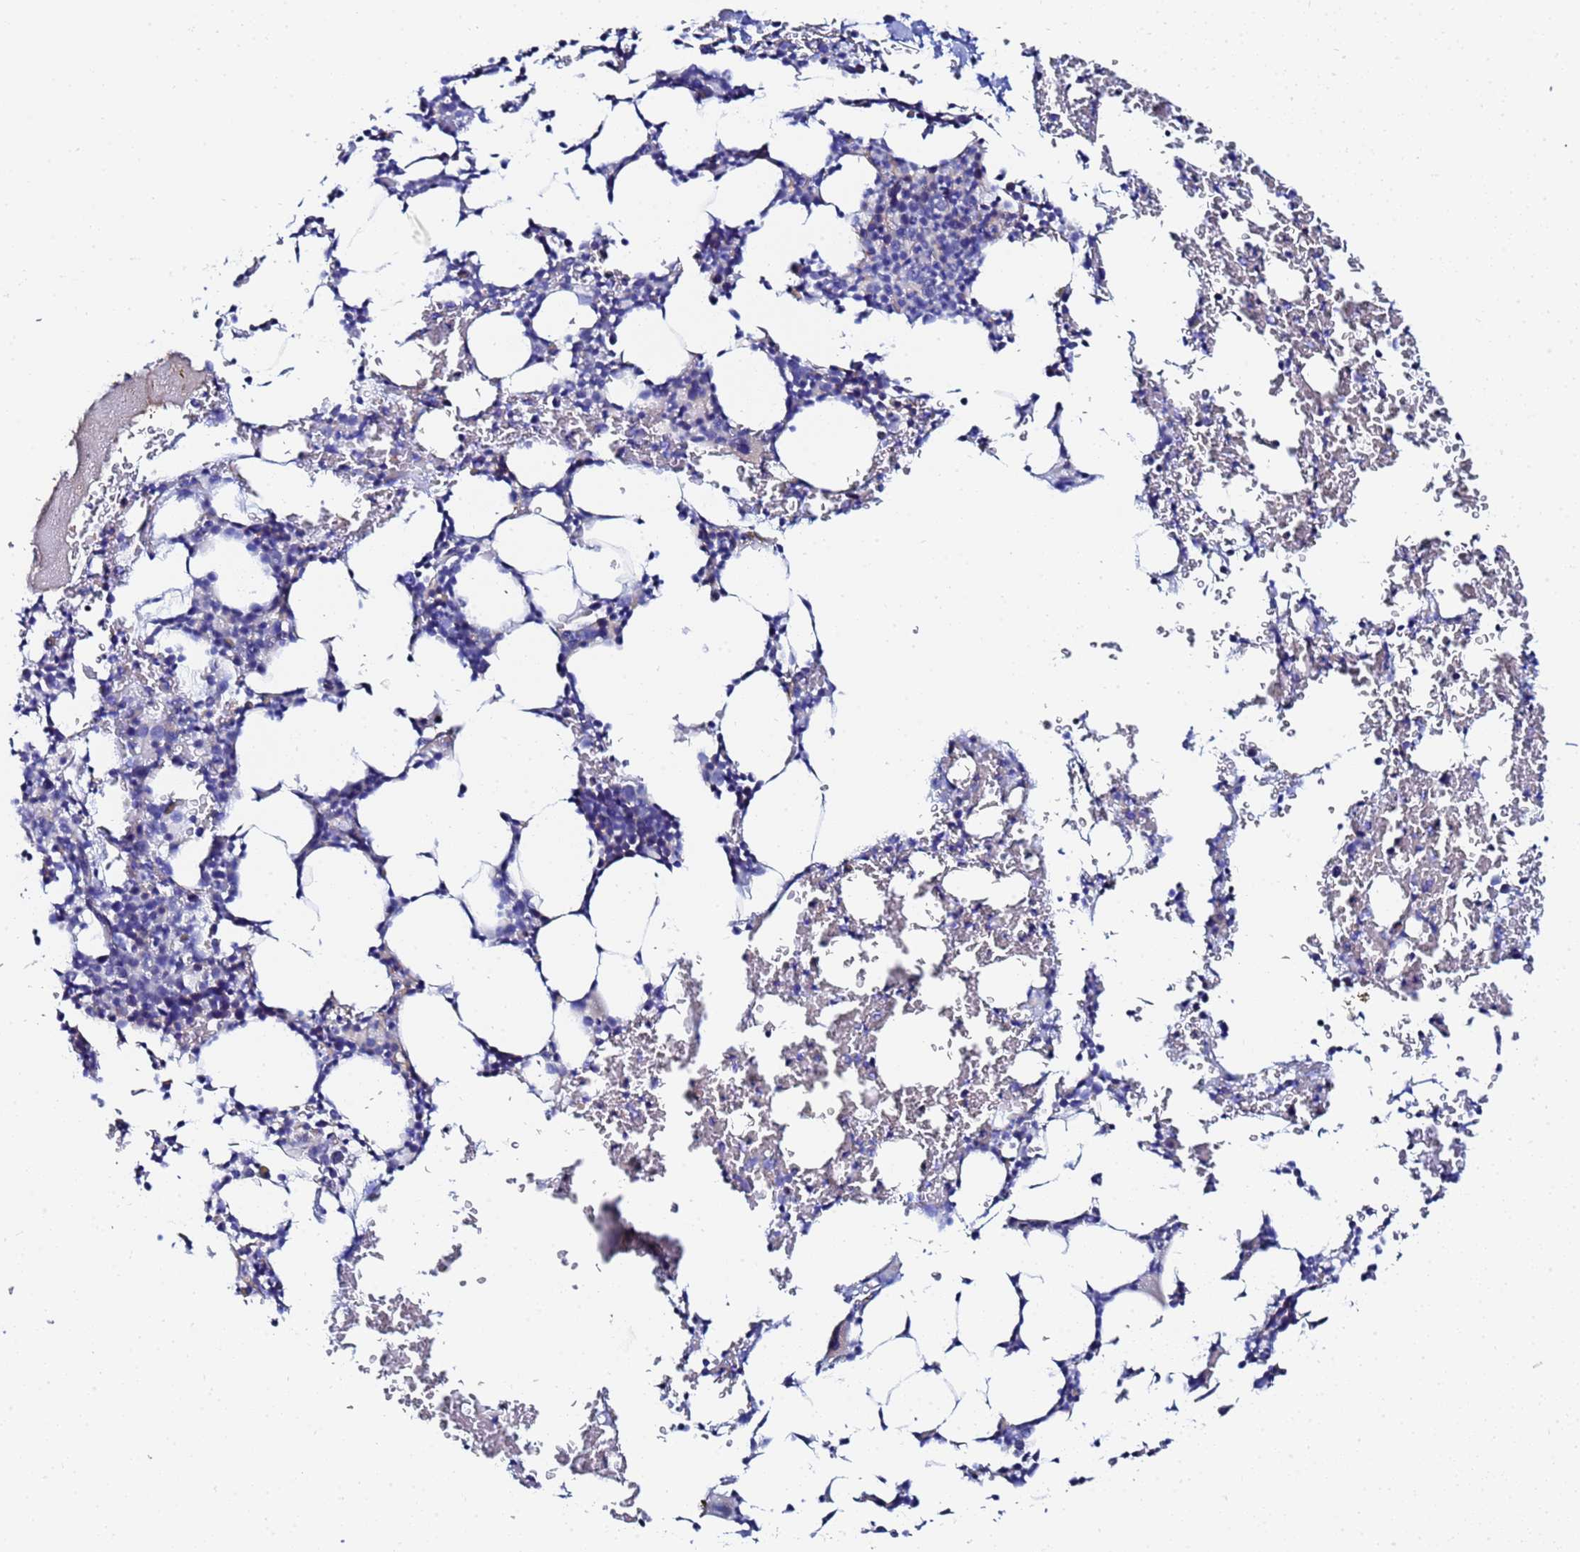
{"staining": {"intensity": "negative", "quantity": "none", "location": "none"}, "tissue": "bone marrow", "cell_type": "Hematopoietic cells", "image_type": "normal", "snomed": [{"axis": "morphology", "description": "Normal tissue, NOS"}, {"axis": "morphology", "description": "Inflammation, NOS"}, {"axis": "topography", "description": "Bone marrow"}], "caption": "Immunohistochemistry of normal human bone marrow shows no expression in hematopoietic cells. (DAB IHC visualized using brightfield microscopy, high magnification).", "gene": "ZNF26", "patient": {"sex": "male", "age": 41}}